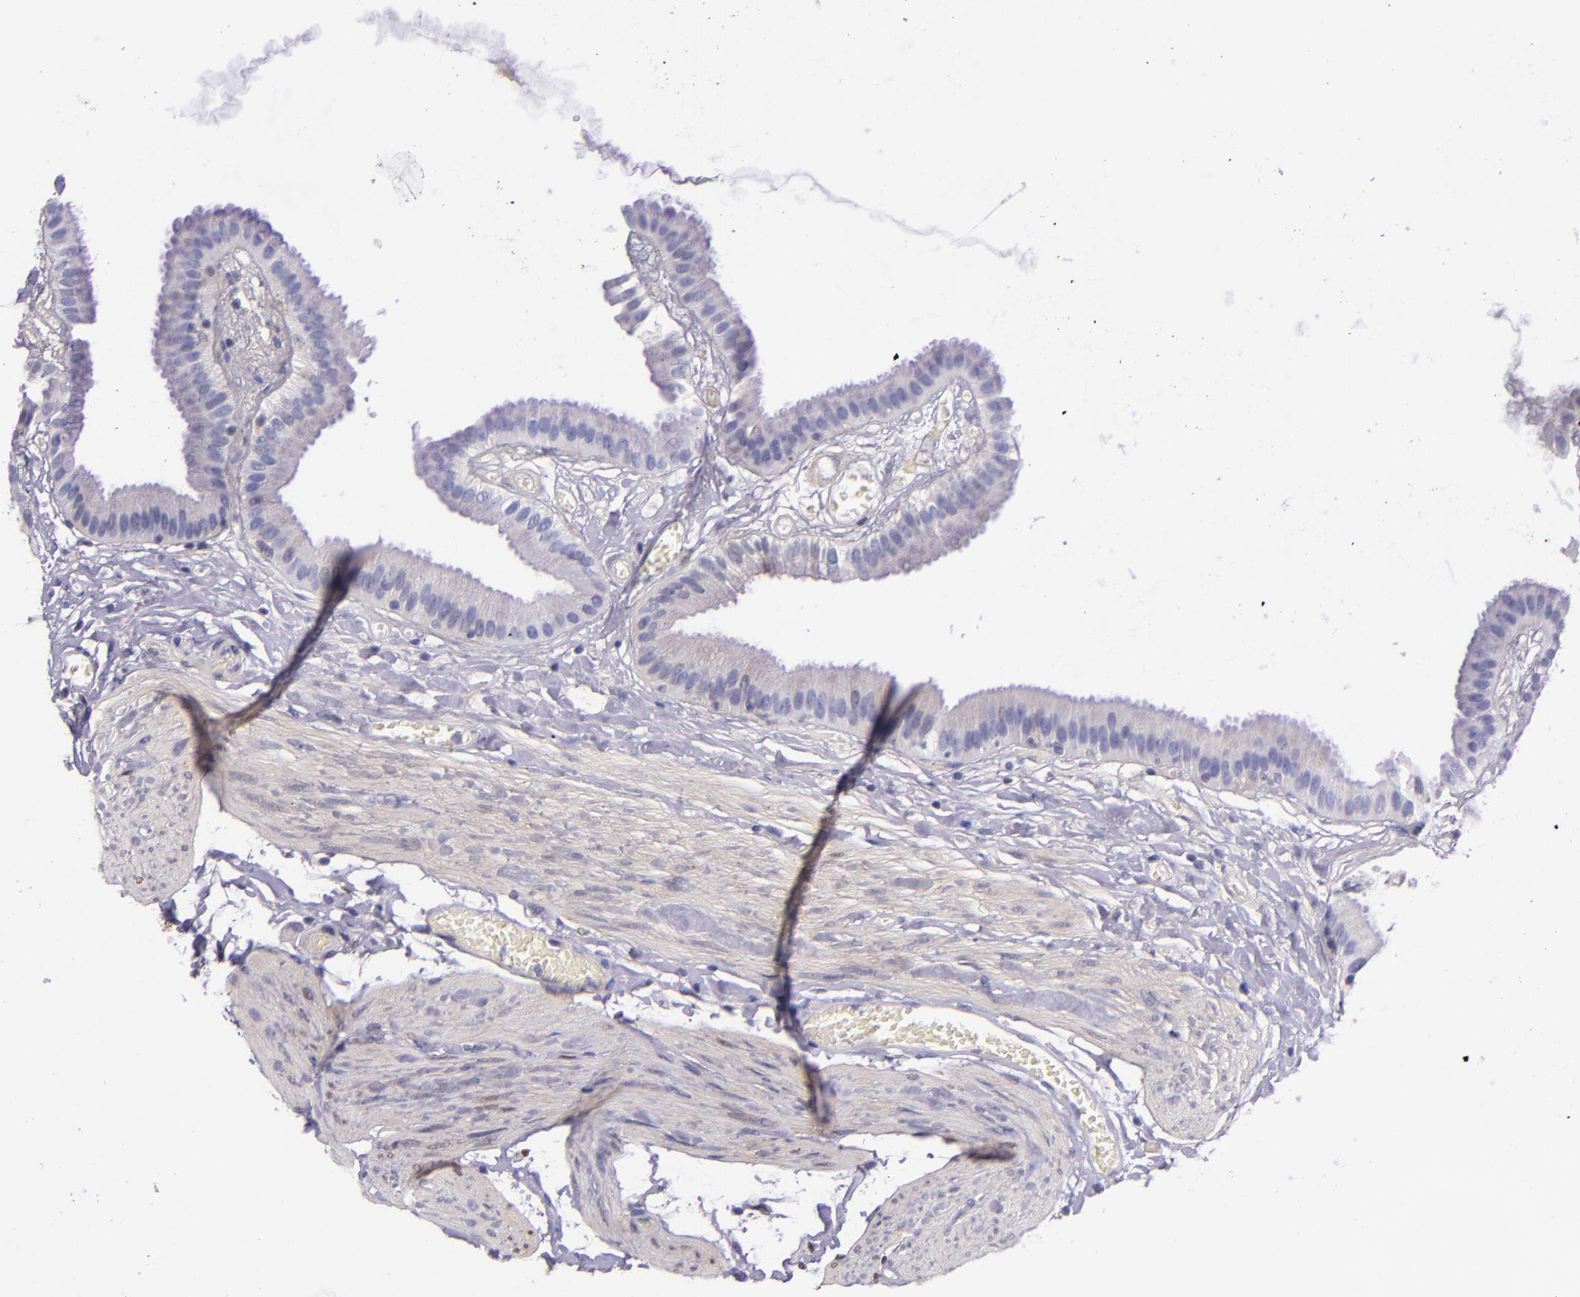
{"staining": {"intensity": "negative", "quantity": "none", "location": "none"}, "tissue": "gallbladder", "cell_type": "Glandular cells", "image_type": "normal", "snomed": [{"axis": "morphology", "description": "Normal tissue, NOS"}, {"axis": "topography", "description": "Gallbladder"}], "caption": "An immunohistochemistry (IHC) histopathology image of unremarkable gallbladder is shown. There is no staining in glandular cells of gallbladder.", "gene": "LGALS1", "patient": {"sex": "female", "age": 63}}